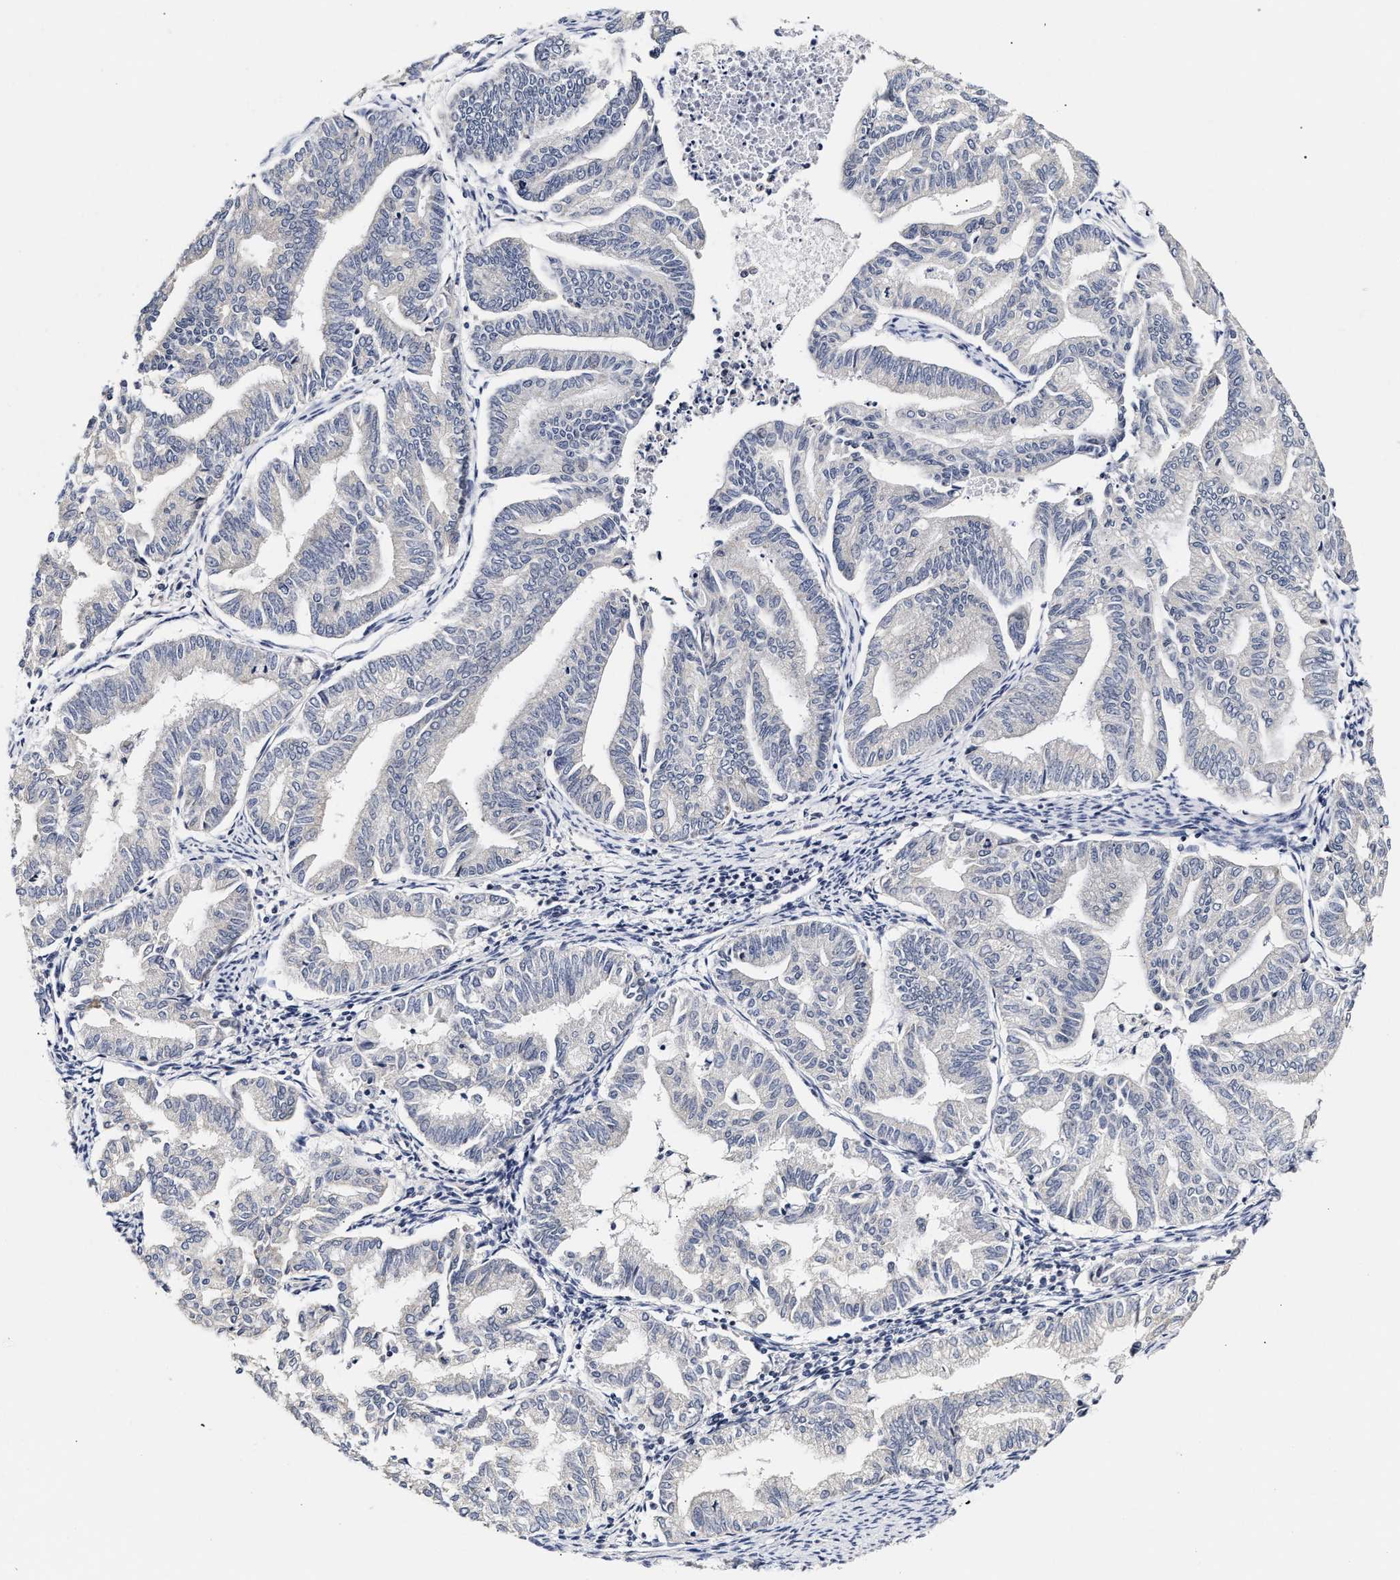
{"staining": {"intensity": "negative", "quantity": "none", "location": "none"}, "tissue": "endometrial cancer", "cell_type": "Tumor cells", "image_type": "cancer", "snomed": [{"axis": "morphology", "description": "Adenocarcinoma, NOS"}, {"axis": "topography", "description": "Endometrium"}], "caption": "IHC image of neoplastic tissue: human endometrial cancer stained with DAB reveals no significant protein expression in tumor cells.", "gene": "RINT1", "patient": {"sex": "female", "age": 79}}